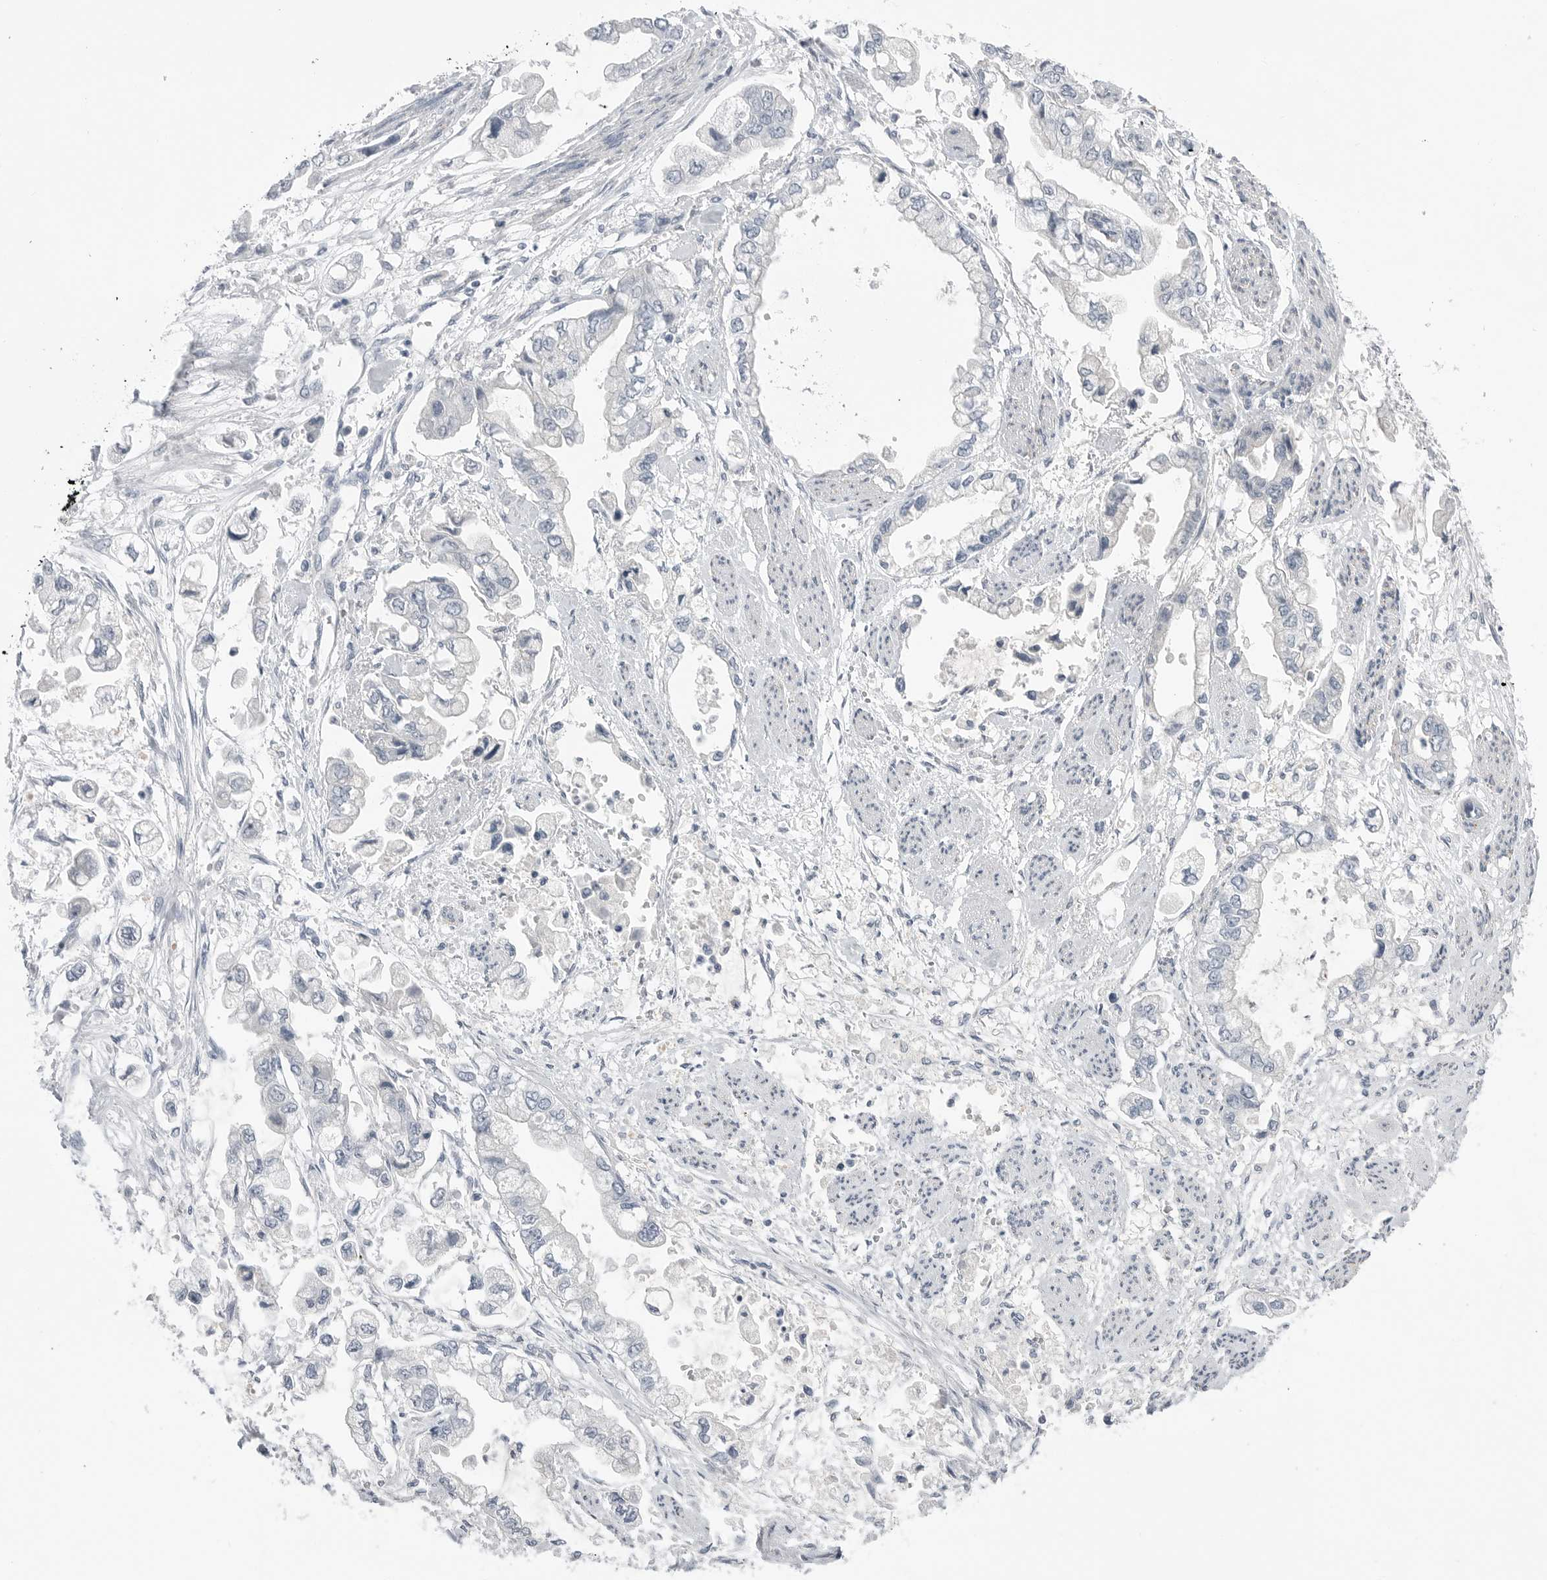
{"staining": {"intensity": "negative", "quantity": "none", "location": "none"}, "tissue": "stomach cancer", "cell_type": "Tumor cells", "image_type": "cancer", "snomed": [{"axis": "morphology", "description": "Adenocarcinoma, NOS"}, {"axis": "topography", "description": "Stomach"}], "caption": "Immunohistochemistry photomicrograph of neoplastic tissue: adenocarcinoma (stomach) stained with DAB (3,3'-diaminobenzidine) demonstrates no significant protein positivity in tumor cells. Brightfield microscopy of IHC stained with DAB (brown) and hematoxylin (blue), captured at high magnification.", "gene": "ABHD12", "patient": {"sex": "male", "age": 62}}